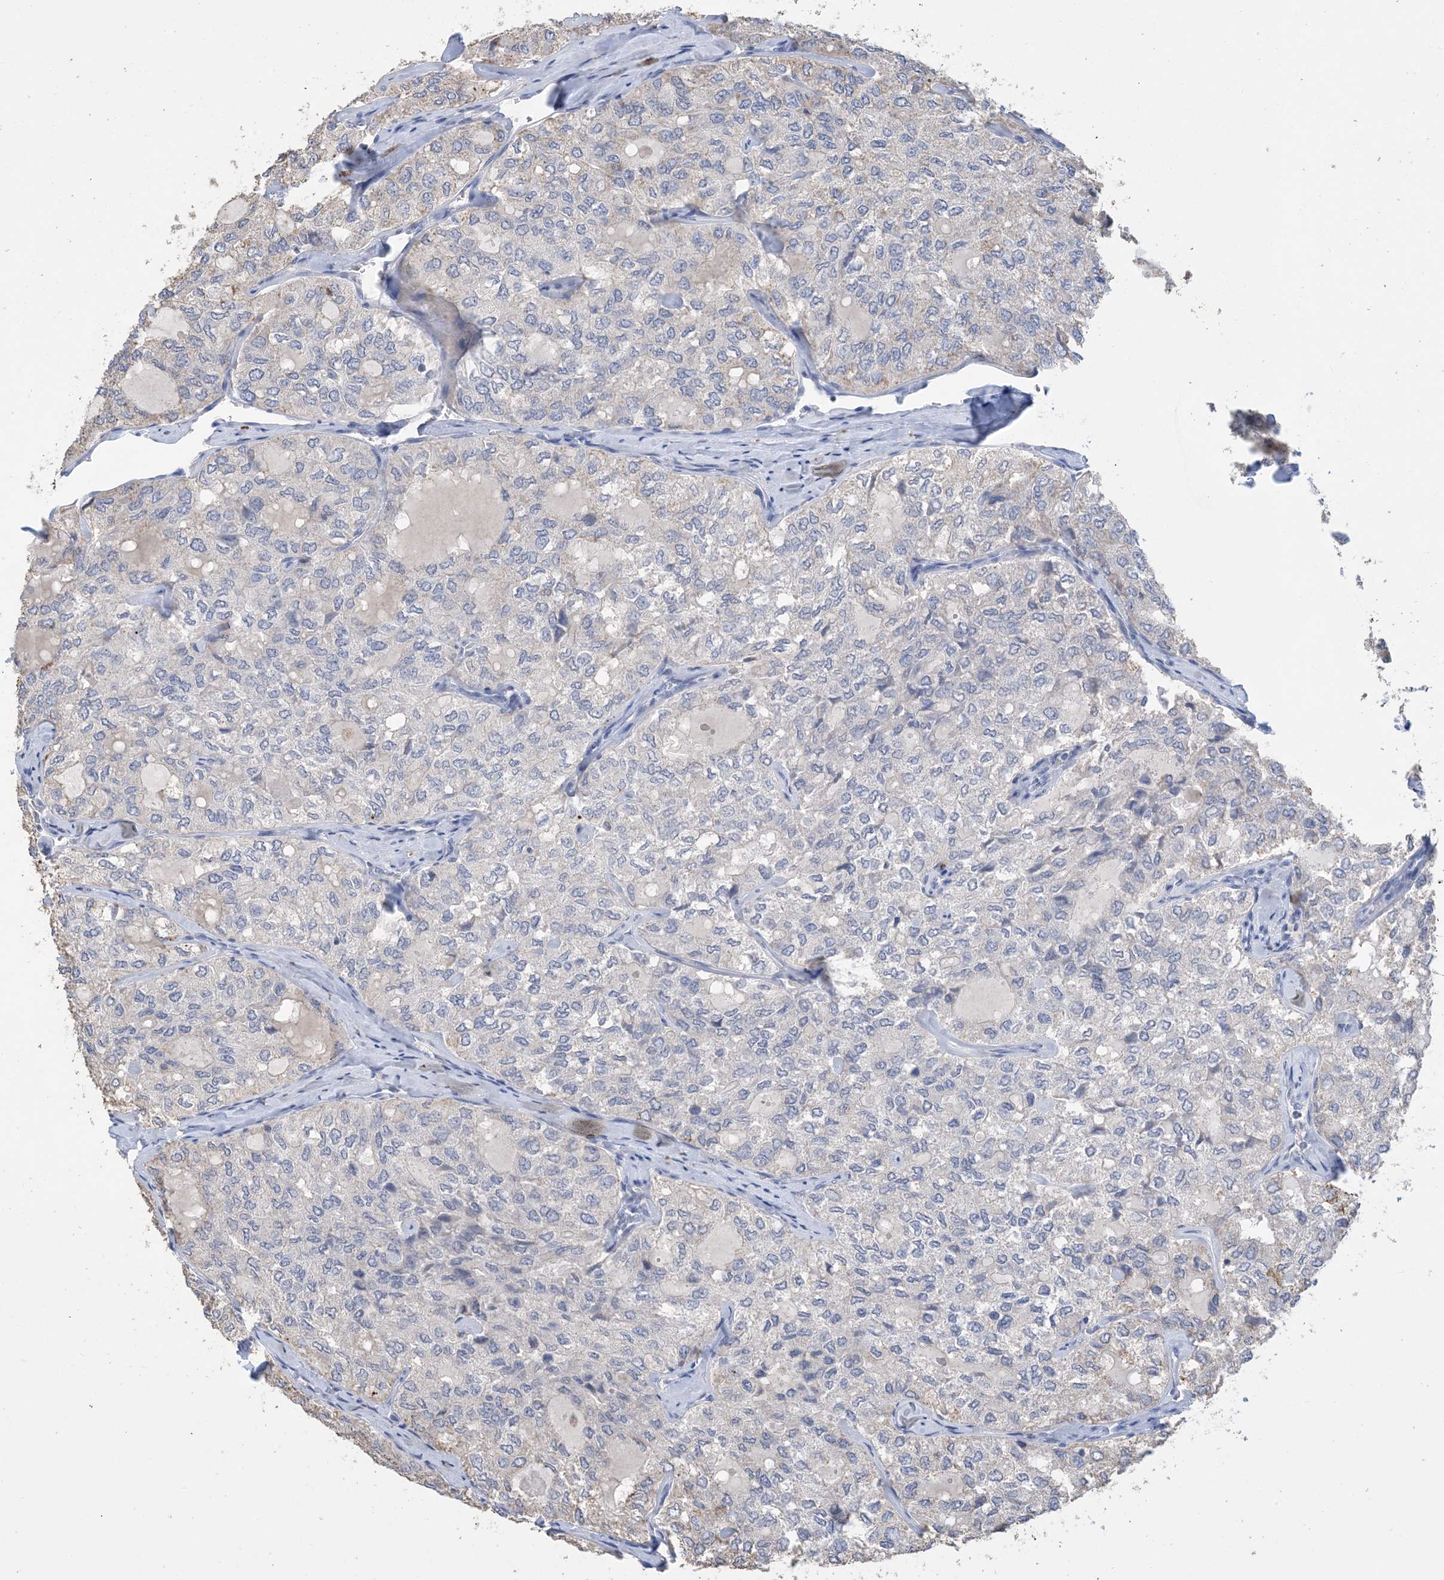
{"staining": {"intensity": "negative", "quantity": "none", "location": "none"}, "tissue": "thyroid cancer", "cell_type": "Tumor cells", "image_type": "cancer", "snomed": [{"axis": "morphology", "description": "Follicular adenoma carcinoma, NOS"}, {"axis": "topography", "description": "Thyroid gland"}], "caption": "Human thyroid cancer stained for a protein using IHC displays no staining in tumor cells.", "gene": "DSC3", "patient": {"sex": "male", "age": 75}}